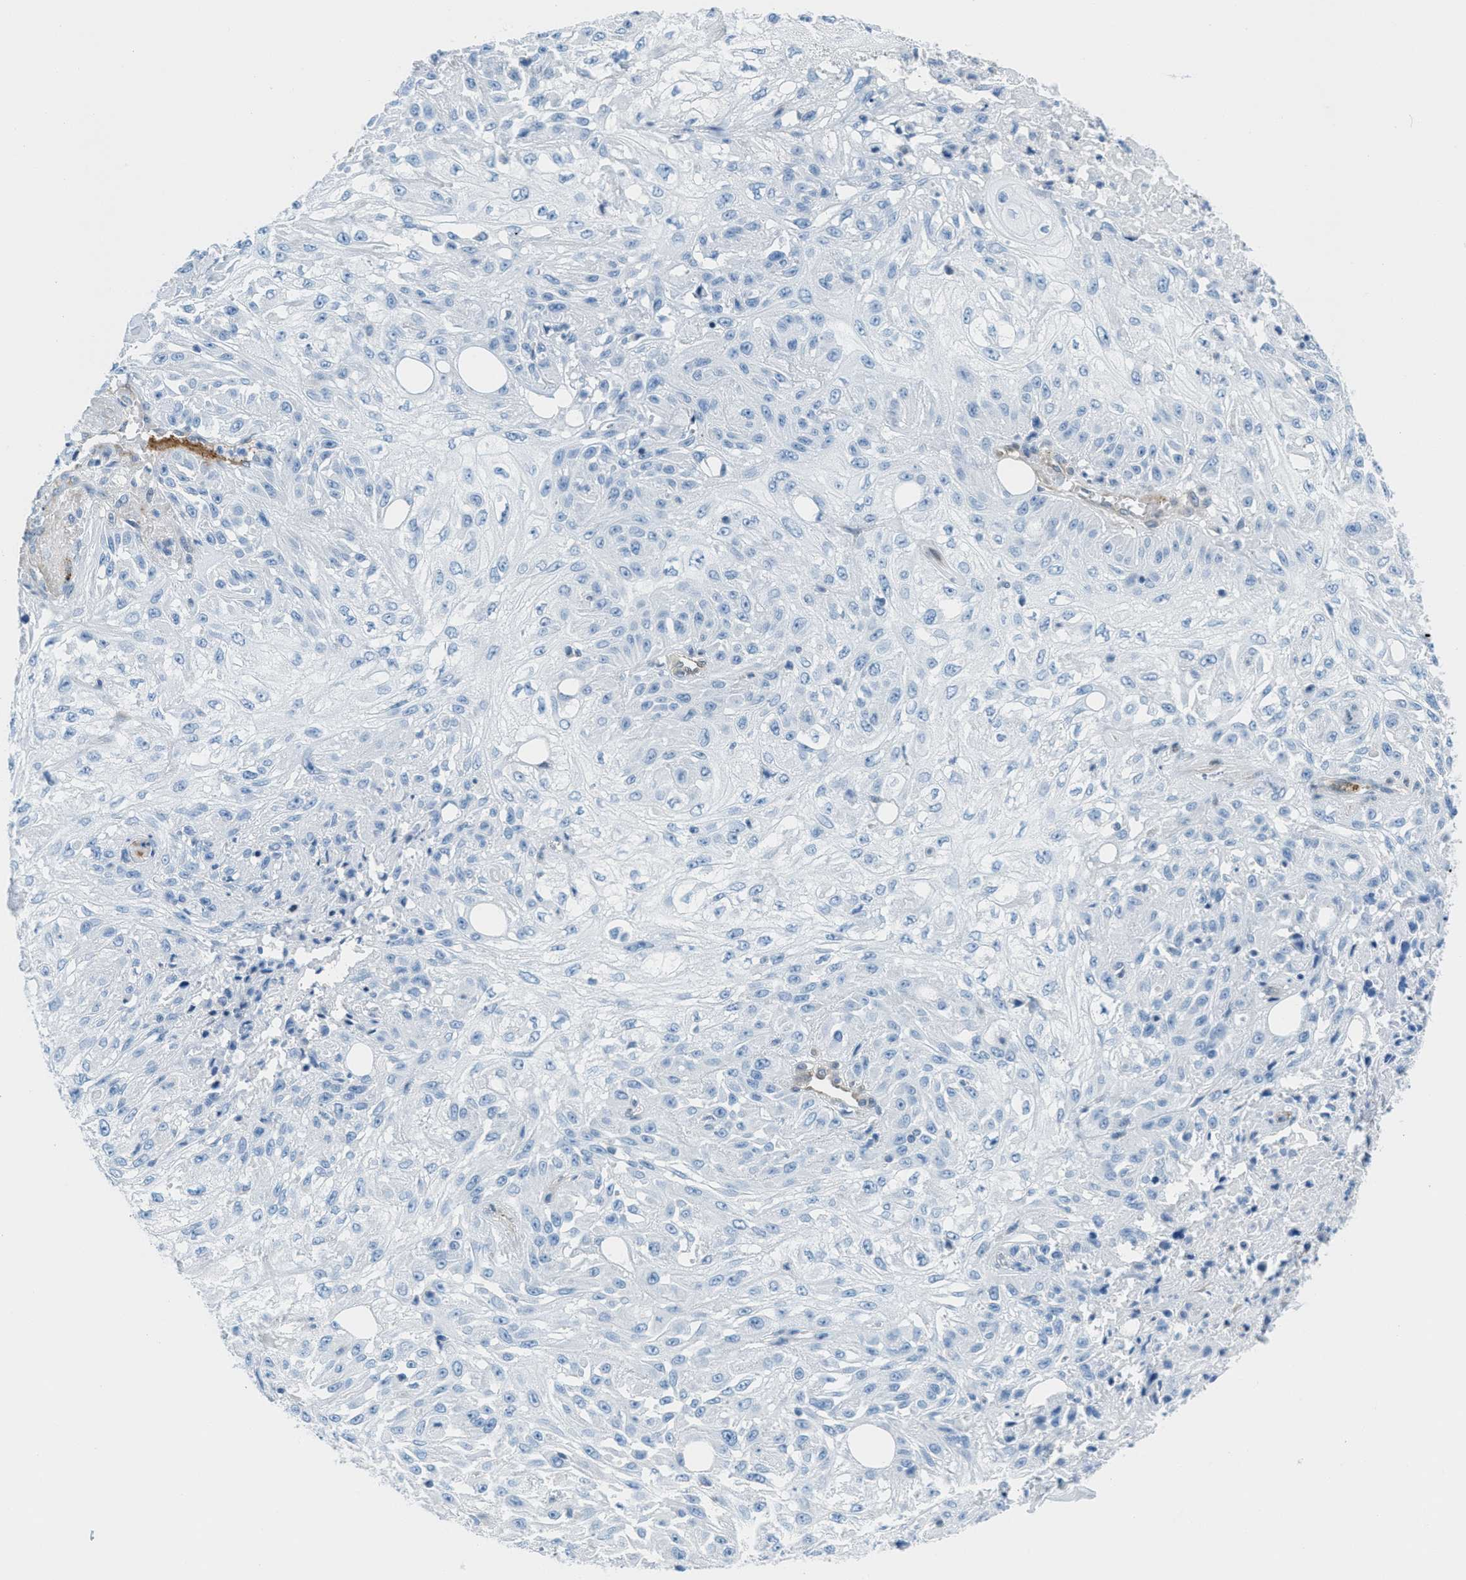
{"staining": {"intensity": "negative", "quantity": "none", "location": "none"}, "tissue": "skin cancer", "cell_type": "Tumor cells", "image_type": "cancer", "snomed": [{"axis": "morphology", "description": "Squamous cell carcinoma, NOS"}, {"axis": "morphology", "description": "Squamous cell carcinoma, metastatic, NOS"}, {"axis": "topography", "description": "Skin"}, {"axis": "topography", "description": "Lymph node"}], "caption": "Tumor cells show no significant protein expression in skin cancer.", "gene": "MAPRE2", "patient": {"sex": "male", "age": 75}}